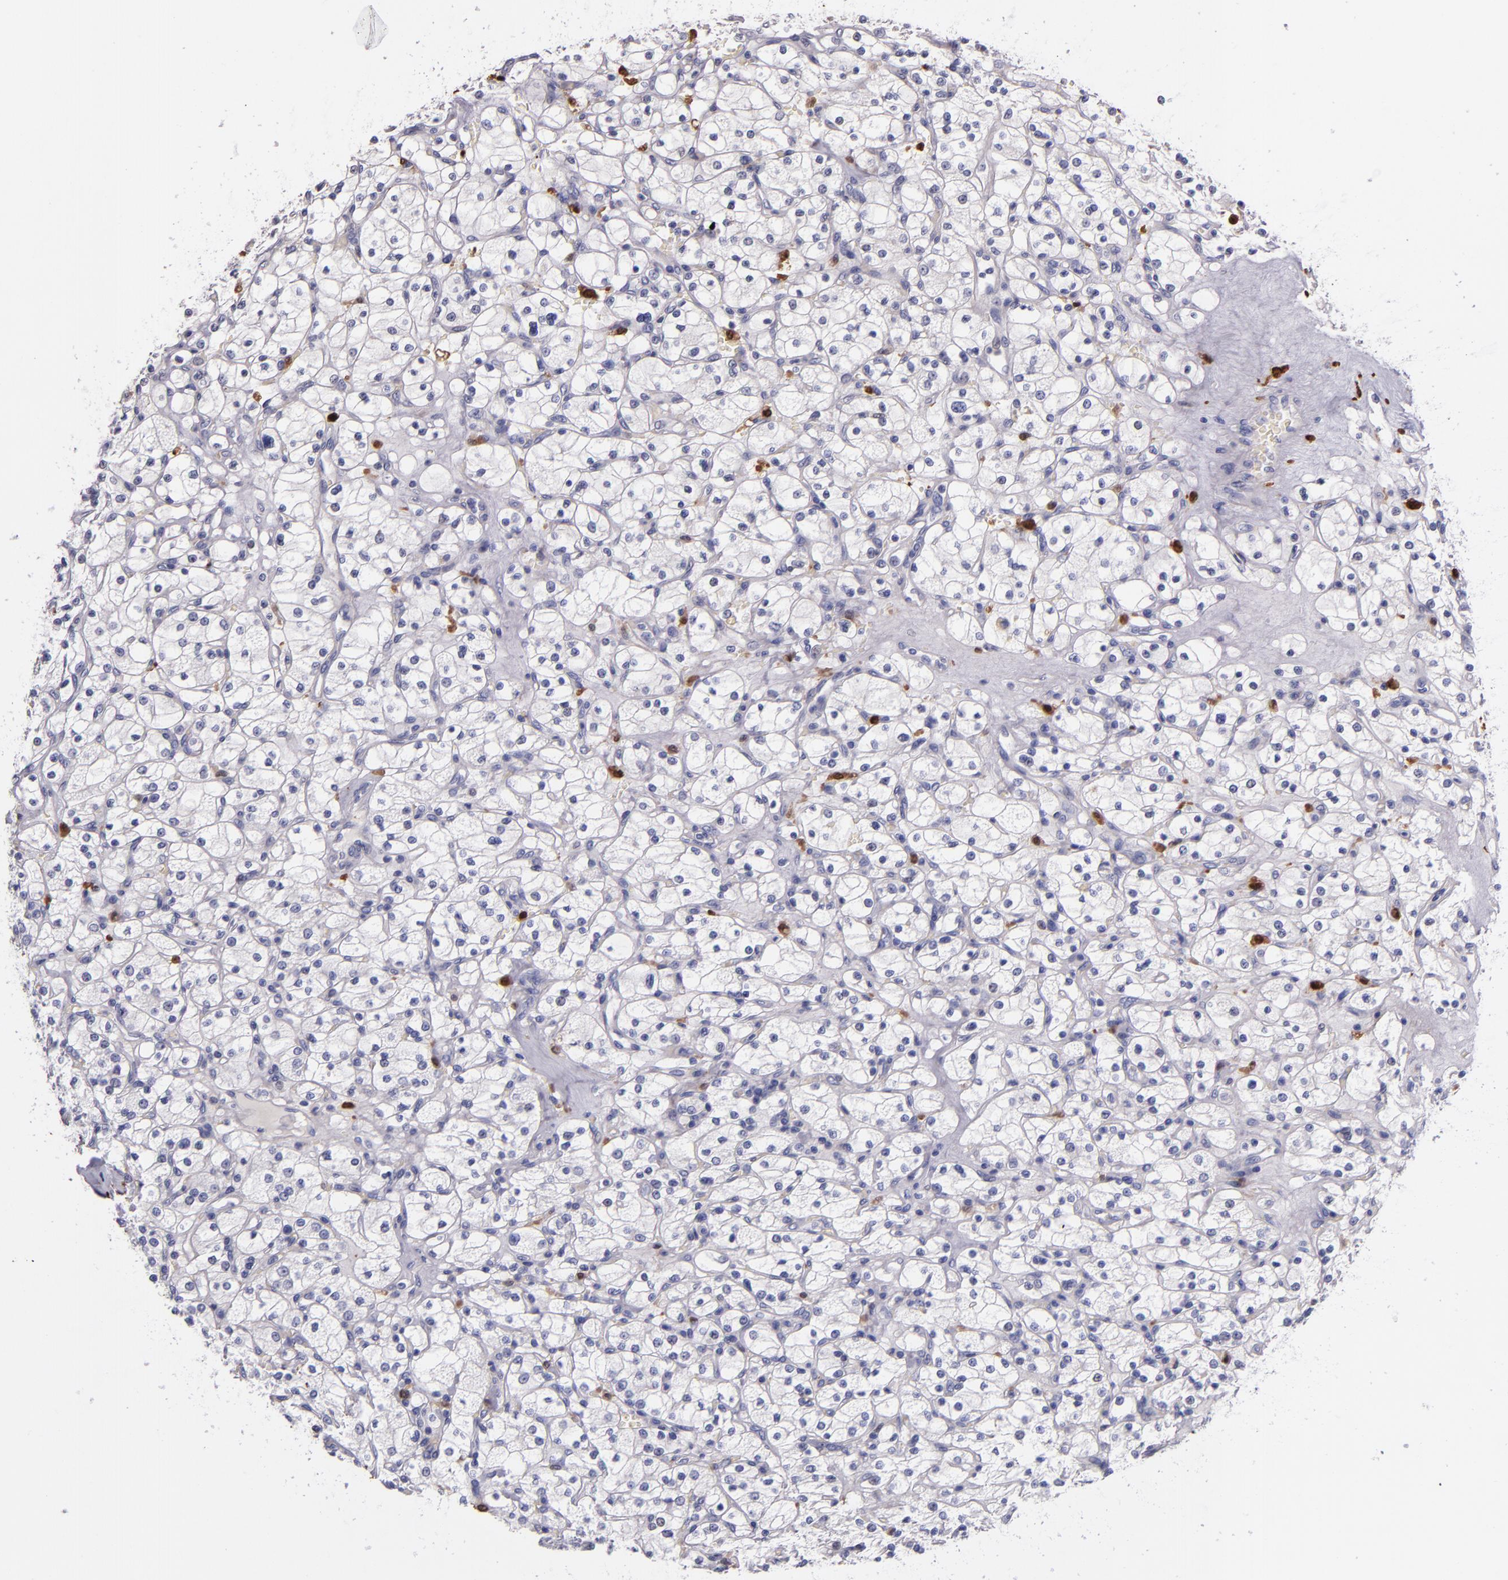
{"staining": {"intensity": "negative", "quantity": "none", "location": "none"}, "tissue": "renal cancer", "cell_type": "Tumor cells", "image_type": "cancer", "snomed": [{"axis": "morphology", "description": "Adenocarcinoma, NOS"}, {"axis": "topography", "description": "Kidney"}], "caption": "Renal cancer (adenocarcinoma) stained for a protein using IHC reveals no positivity tumor cells.", "gene": "F13A1", "patient": {"sex": "female", "age": 83}}